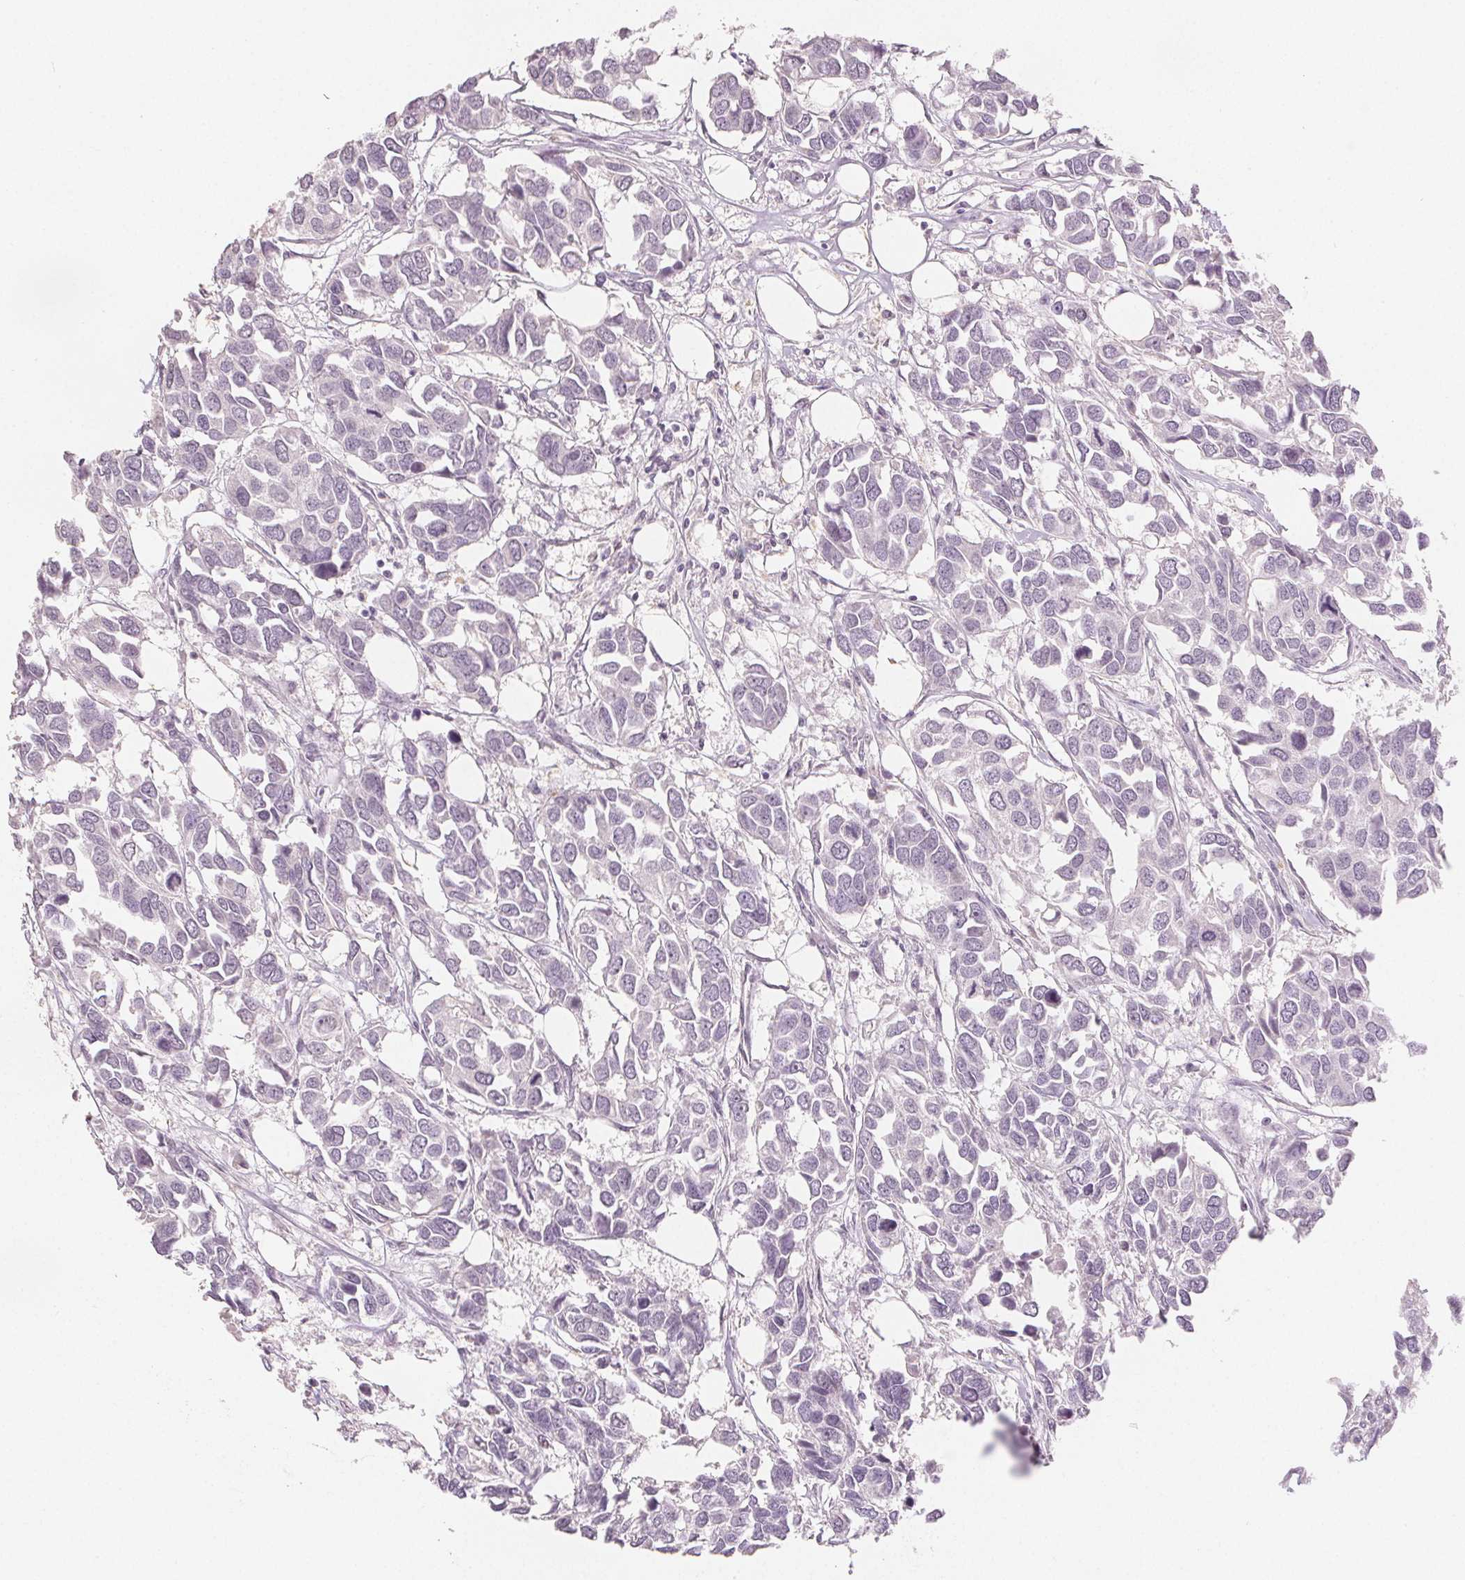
{"staining": {"intensity": "negative", "quantity": "none", "location": "none"}, "tissue": "breast cancer", "cell_type": "Tumor cells", "image_type": "cancer", "snomed": [{"axis": "morphology", "description": "Duct carcinoma"}, {"axis": "topography", "description": "Breast"}], "caption": "A photomicrograph of breast cancer stained for a protein reveals no brown staining in tumor cells. (DAB (3,3'-diaminobenzidine) IHC with hematoxylin counter stain).", "gene": "SLC27A5", "patient": {"sex": "female", "age": 83}}